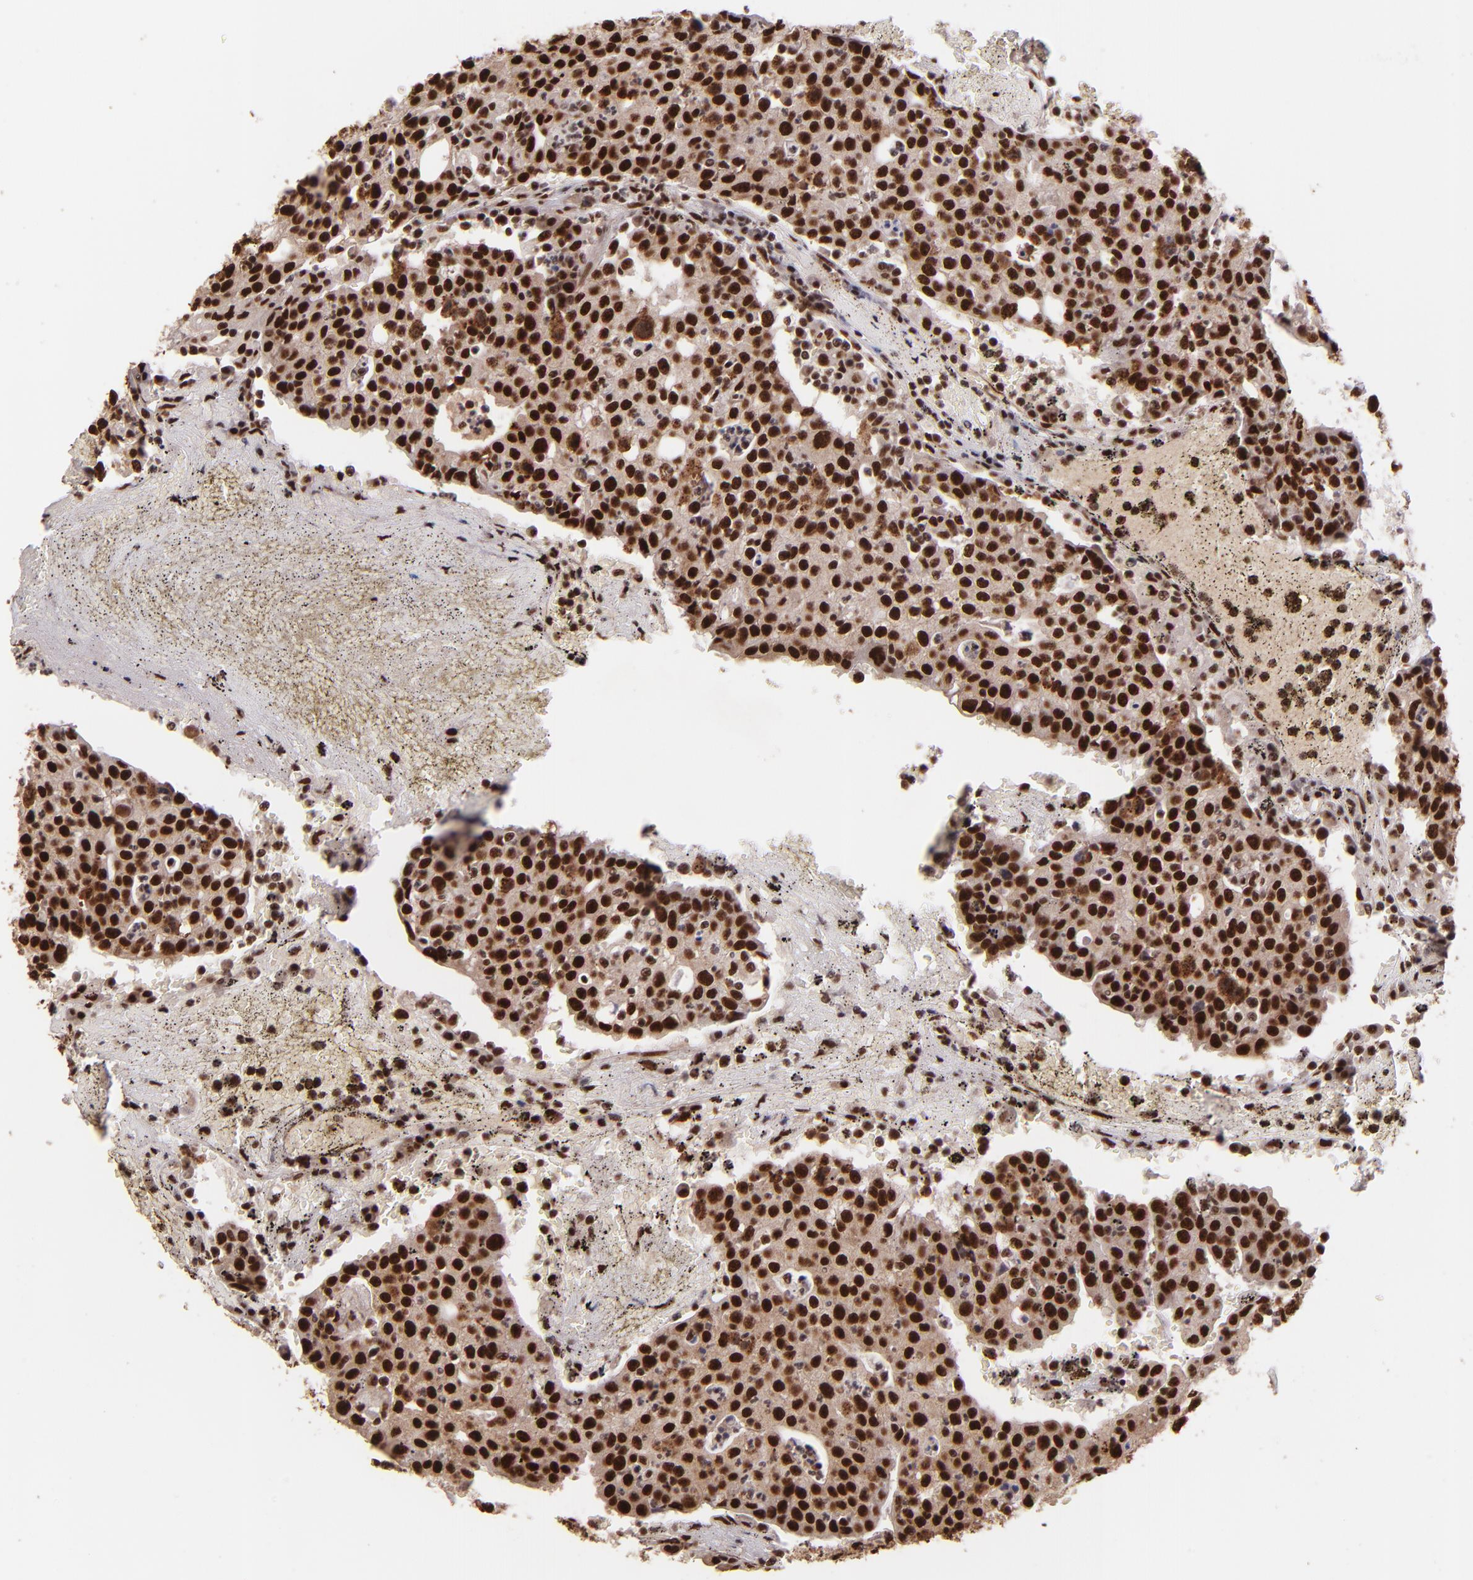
{"staining": {"intensity": "strong", "quantity": ">75%", "location": "nuclear"}, "tissue": "head and neck cancer", "cell_type": "Tumor cells", "image_type": "cancer", "snomed": [{"axis": "morphology", "description": "Adenocarcinoma, NOS"}, {"axis": "topography", "description": "Salivary gland"}, {"axis": "topography", "description": "Head-Neck"}], "caption": "Head and neck cancer stained for a protein displays strong nuclear positivity in tumor cells. The protein is stained brown, and the nuclei are stained in blue (DAB (3,3'-diaminobenzidine) IHC with brightfield microscopy, high magnification).", "gene": "PQBP1", "patient": {"sex": "female", "age": 65}}